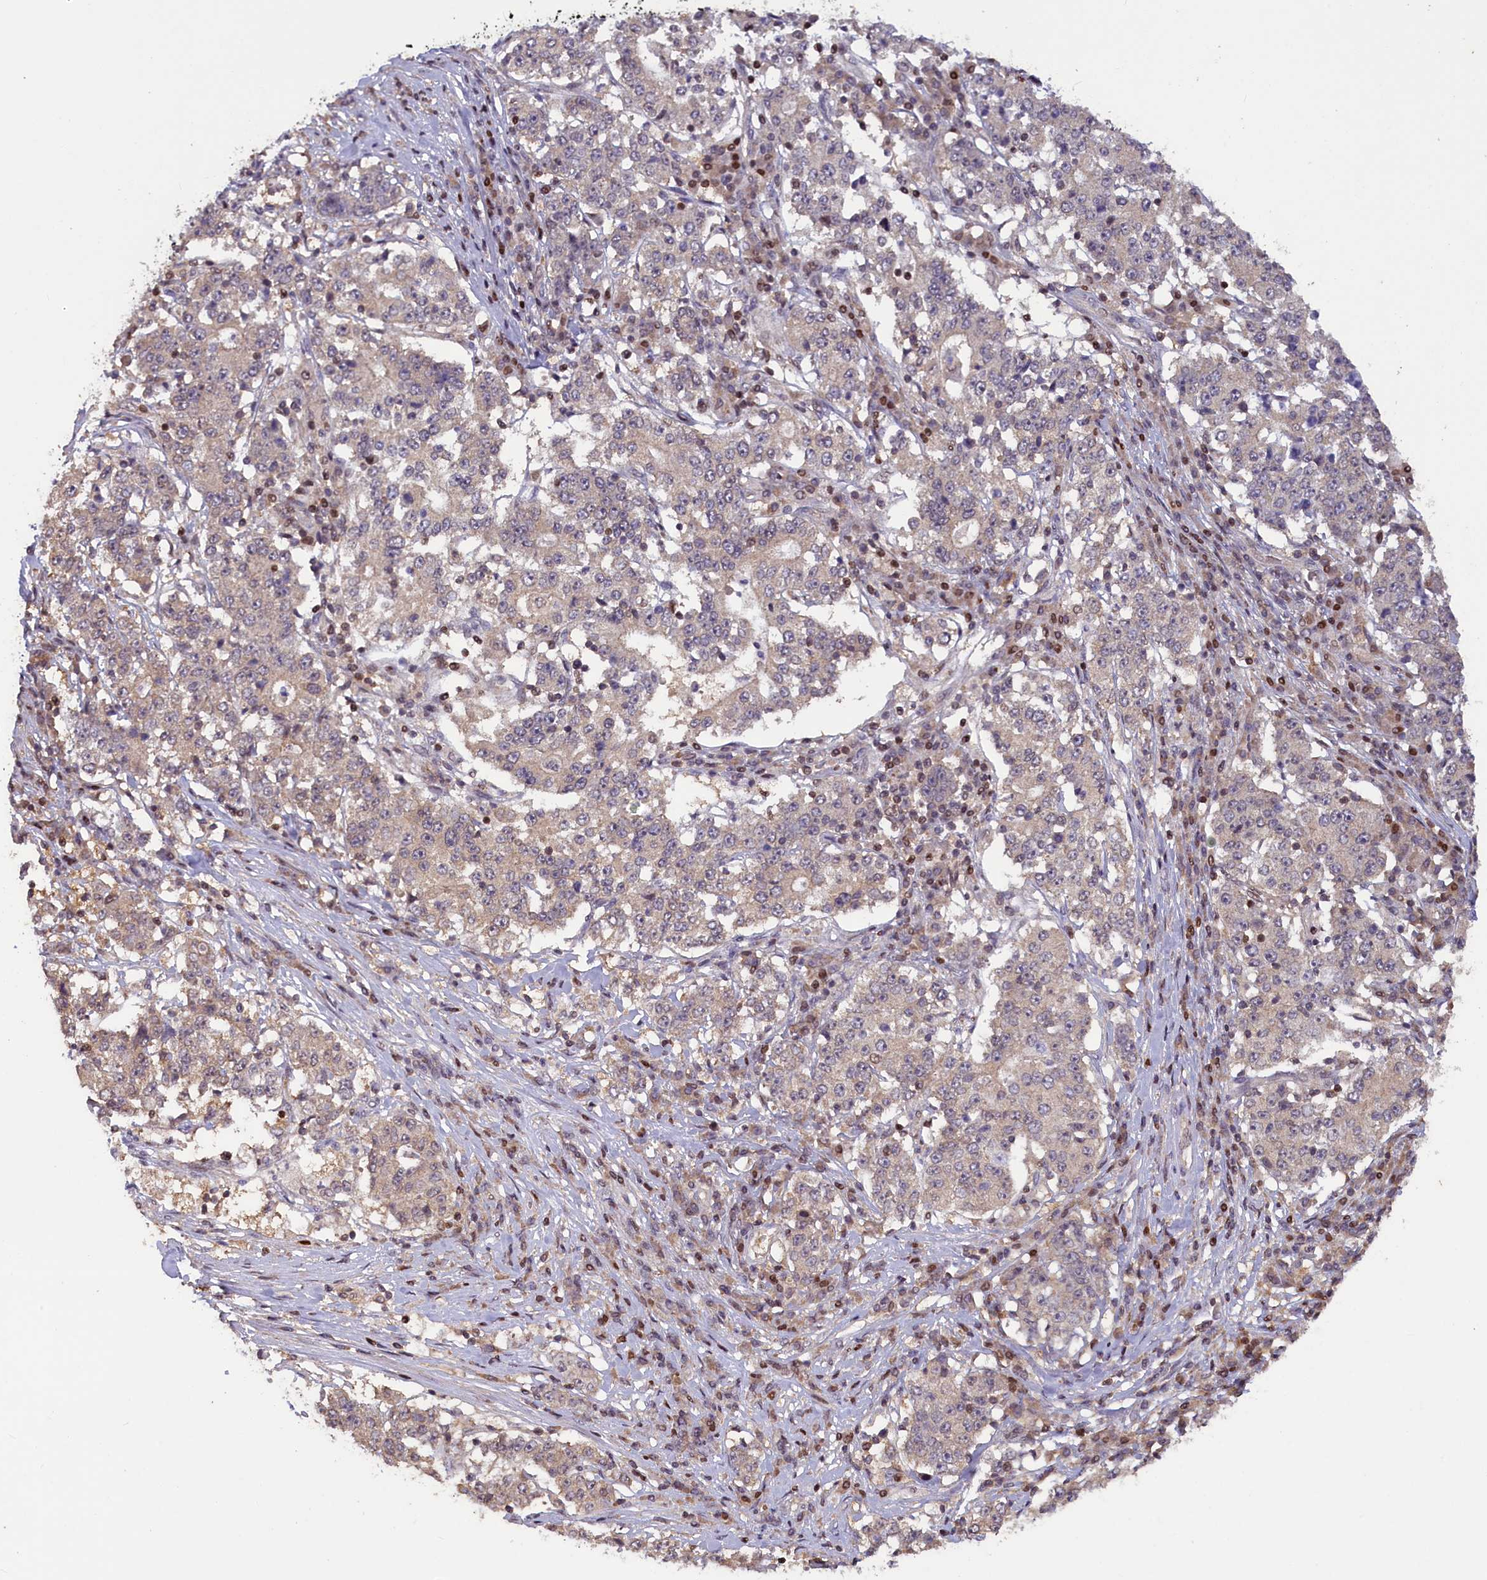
{"staining": {"intensity": "negative", "quantity": "none", "location": "none"}, "tissue": "stomach cancer", "cell_type": "Tumor cells", "image_type": "cancer", "snomed": [{"axis": "morphology", "description": "Adenocarcinoma, NOS"}, {"axis": "topography", "description": "Stomach"}], "caption": "Stomach cancer stained for a protein using IHC reveals no expression tumor cells.", "gene": "NUBP1", "patient": {"sex": "male", "age": 59}}